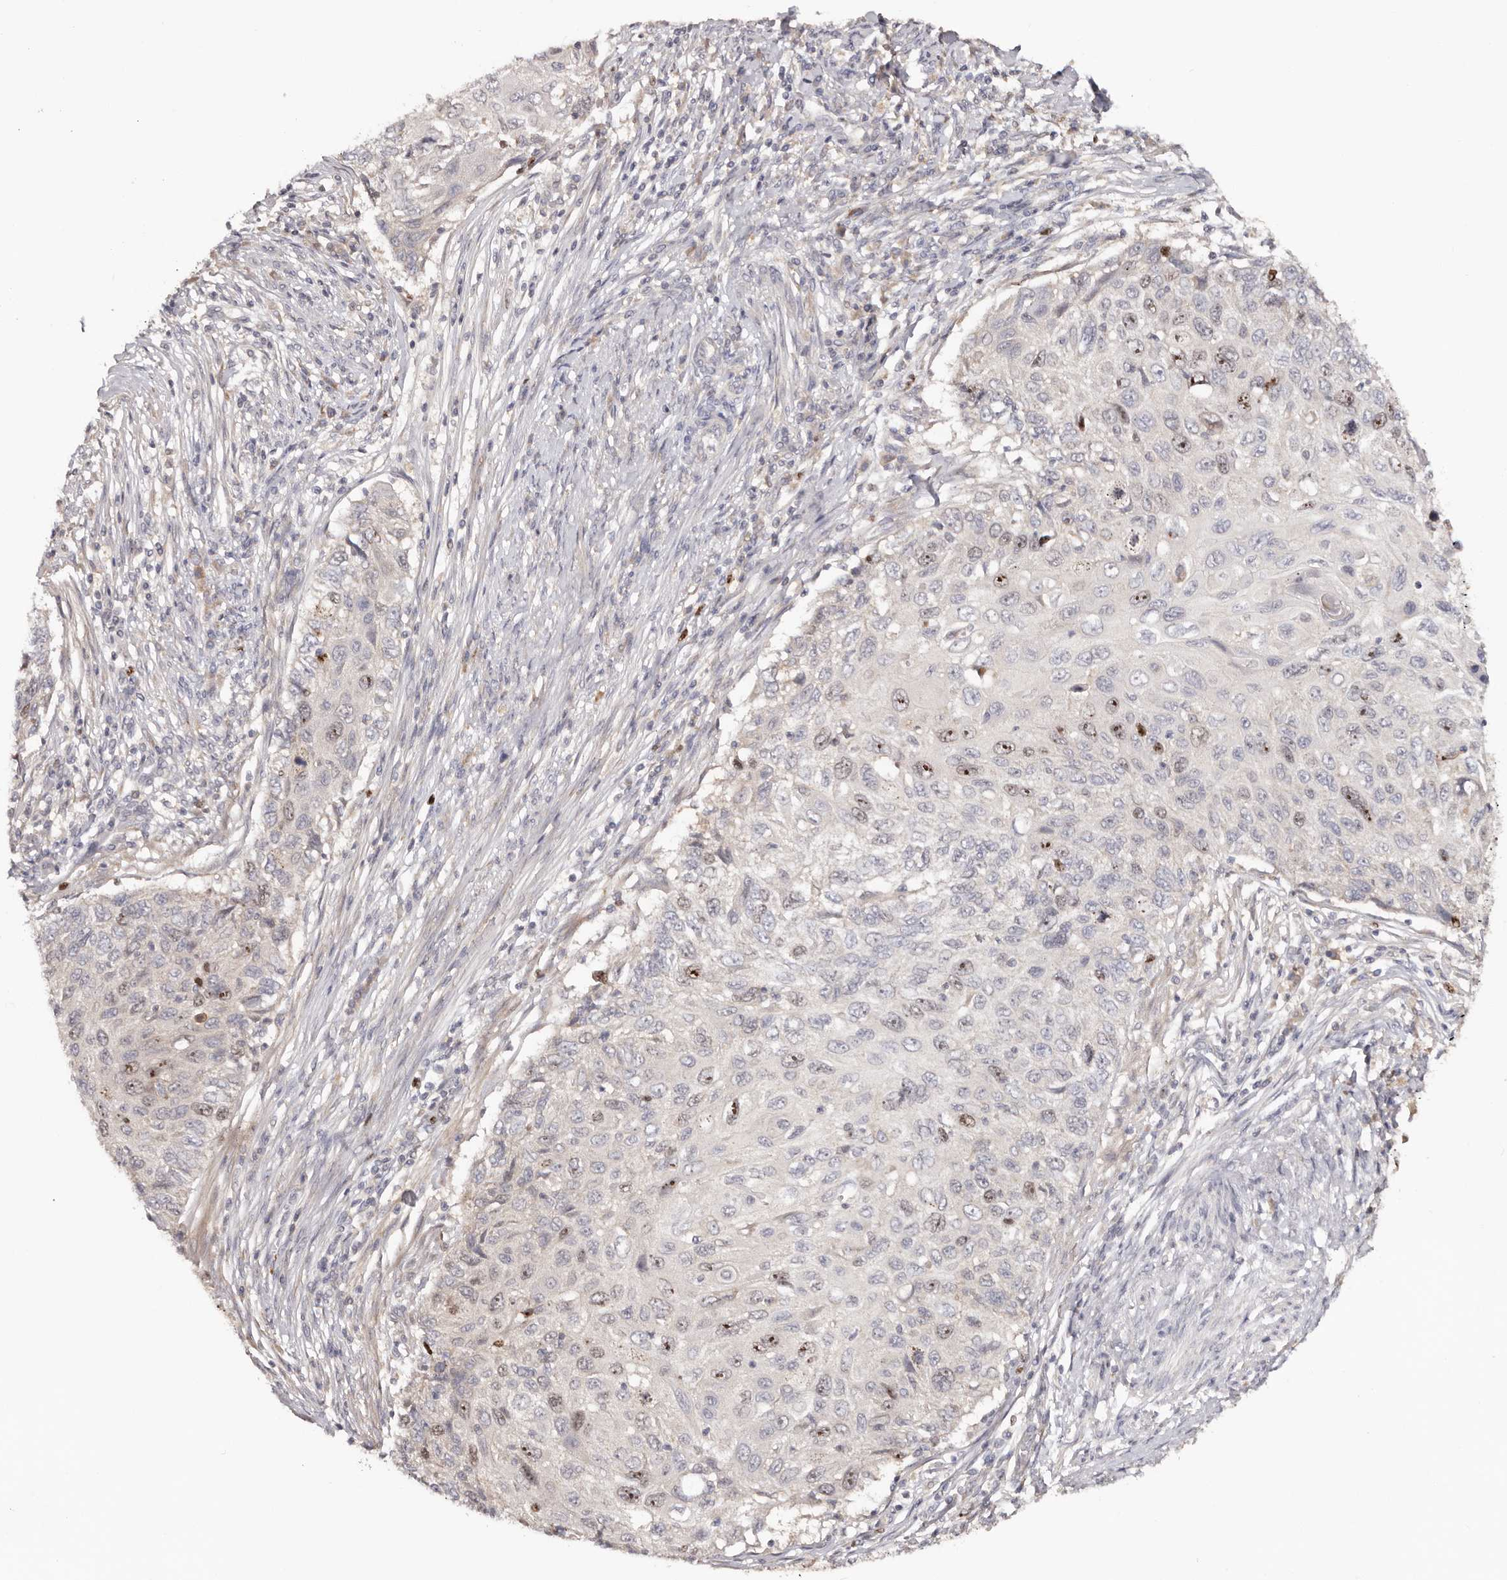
{"staining": {"intensity": "moderate", "quantity": "<25%", "location": "nuclear"}, "tissue": "cervical cancer", "cell_type": "Tumor cells", "image_type": "cancer", "snomed": [{"axis": "morphology", "description": "Squamous cell carcinoma, NOS"}, {"axis": "topography", "description": "Cervix"}], "caption": "Approximately <25% of tumor cells in human cervical squamous cell carcinoma reveal moderate nuclear protein expression as visualized by brown immunohistochemical staining.", "gene": "CCDC190", "patient": {"sex": "female", "age": 70}}